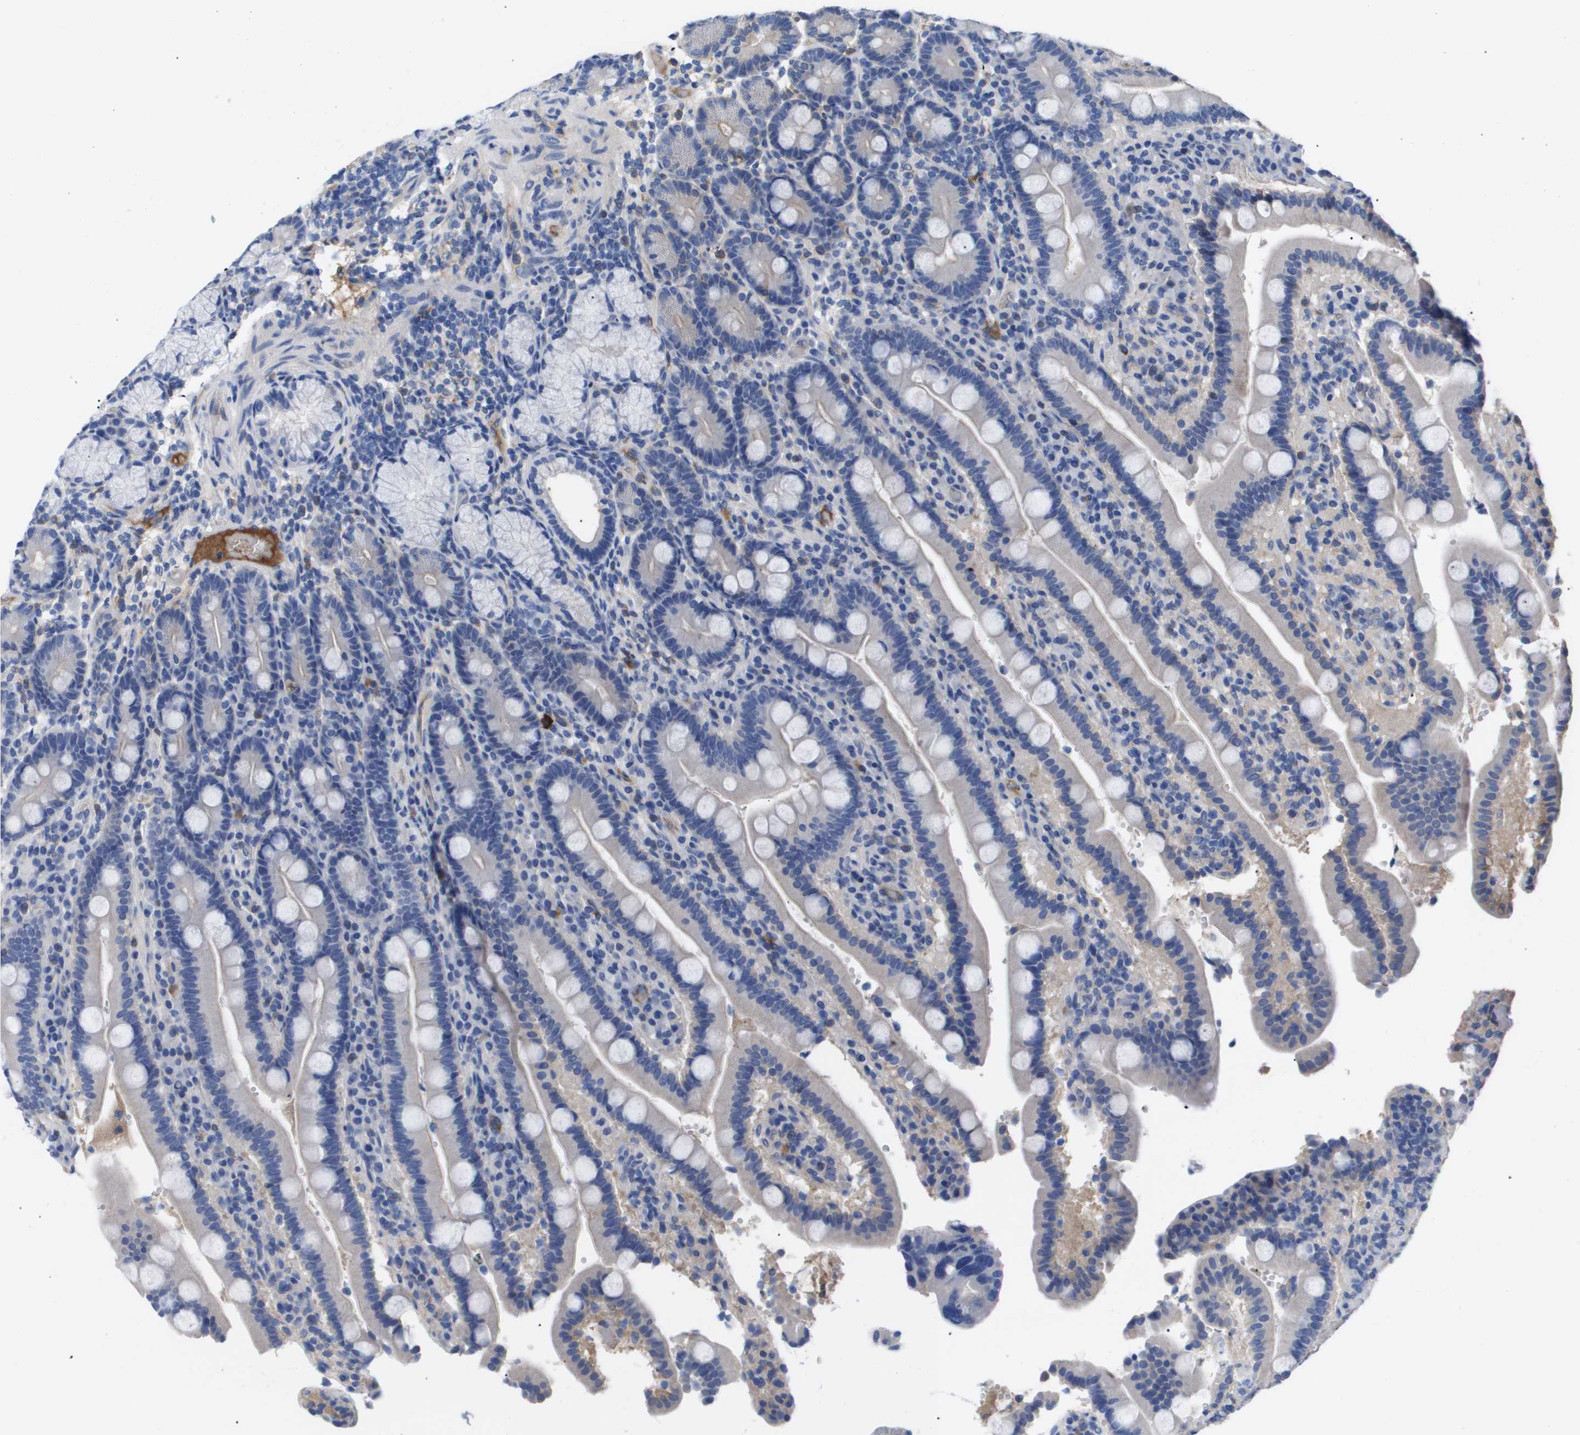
{"staining": {"intensity": "negative", "quantity": "none", "location": "none"}, "tissue": "duodenum", "cell_type": "Glandular cells", "image_type": "normal", "snomed": [{"axis": "morphology", "description": "Normal tissue, NOS"}, {"axis": "topography", "description": "Small intestine, NOS"}], "caption": "DAB immunohistochemical staining of normal human duodenum shows no significant staining in glandular cells. Brightfield microscopy of immunohistochemistry stained with DAB (3,3'-diaminobenzidine) (brown) and hematoxylin (blue), captured at high magnification.", "gene": "SERPINA6", "patient": {"sex": "female", "age": 71}}